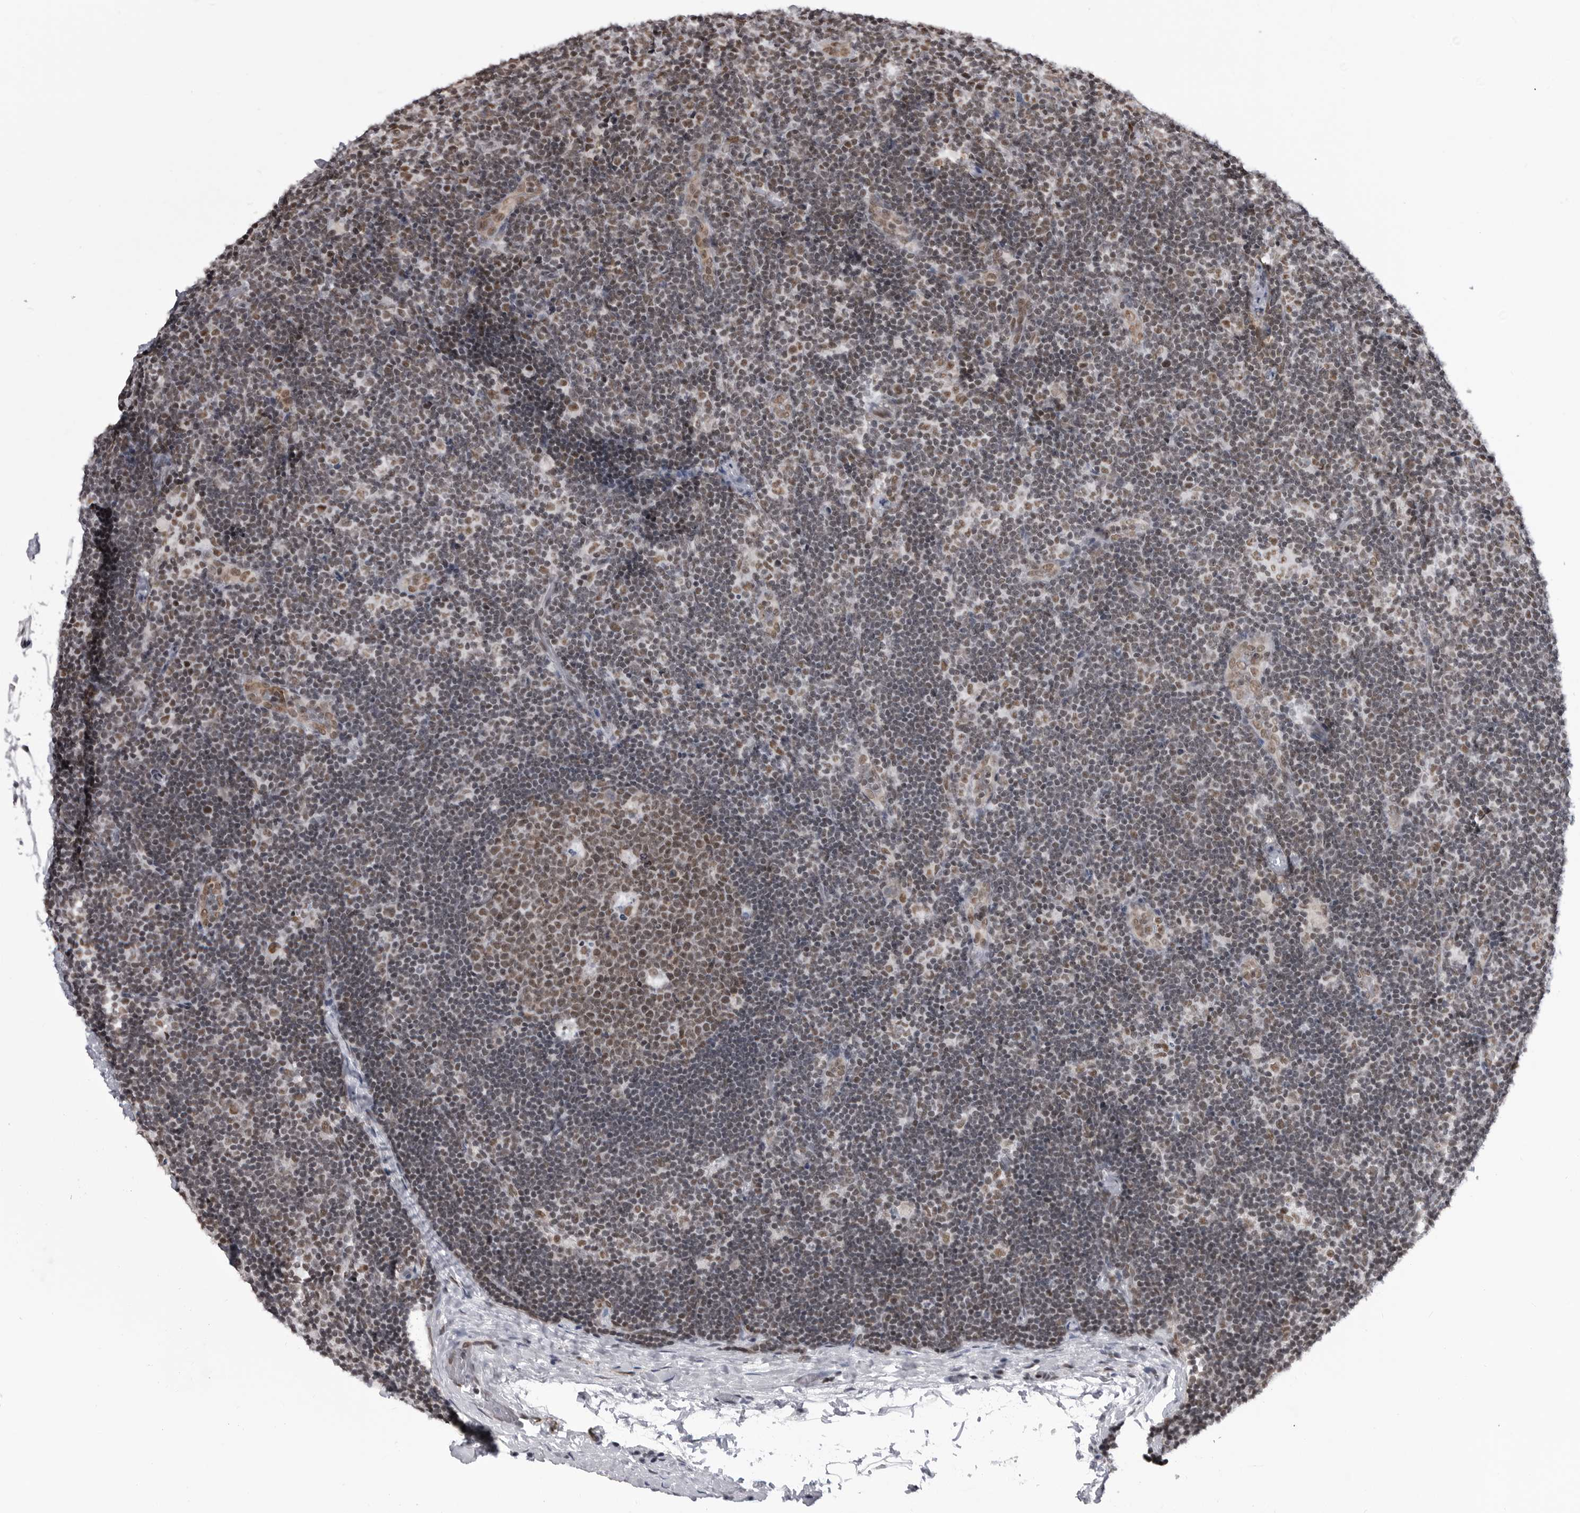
{"staining": {"intensity": "moderate", "quantity": "25%-75%", "location": "nuclear"}, "tissue": "lymph node", "cell_type": "Germinal center cells", "image_type": "normal", "snomed": [{"axis": "morphology", "description": "Normal tissue, NOS"}, {"axis": "topography", "description": "Lymph node"}], "caption": "A photomicrograph of lymph node stained for a protein exhibits moderate nuclear brown staining in germinal center cells. (DAB (3,3'-diaminobenzidine) IHC, brown staining for protein, blue staining for nuclei).", "gene": "RNF26", "patient": {"sex": "female", "age": 22}}